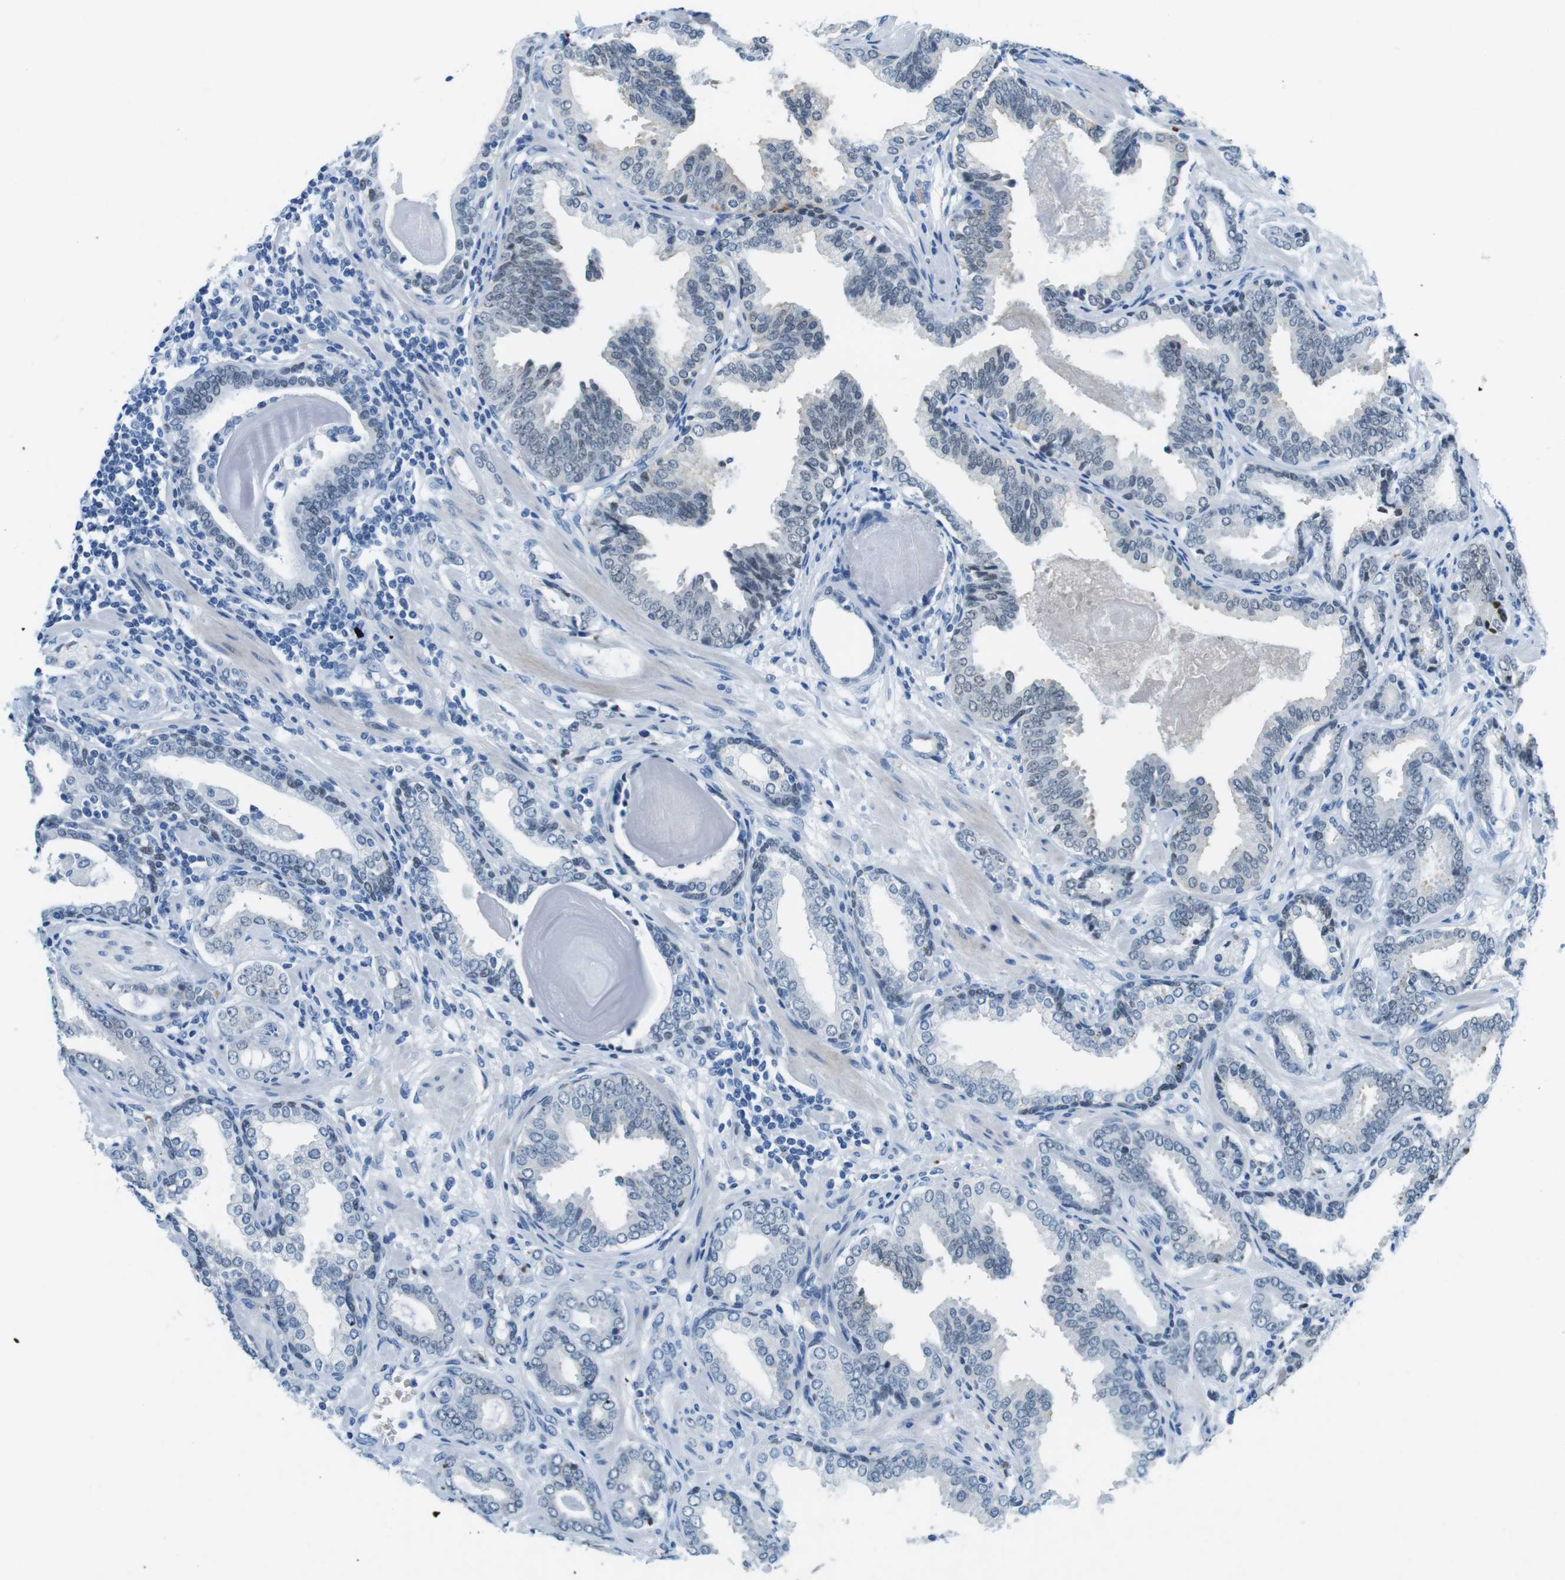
{"staining": {"intensity": "negative", "quantity": "none", "location": "none"}, "tissue": "prostate cancer", "cell_type": "Tumor cells", "image_type": "cancer", "snomed": [{"axis": "morphology", "description": "Adenocarcinoma, Low grade"}, {"axis": "topography", "description": "Prostate"}], "caption": "The photomicrograph shows no significant expression in tumor cells of prostate cancer.", "gene": "TFAP2C", "patient": {"sex": "male", "age": 53}}